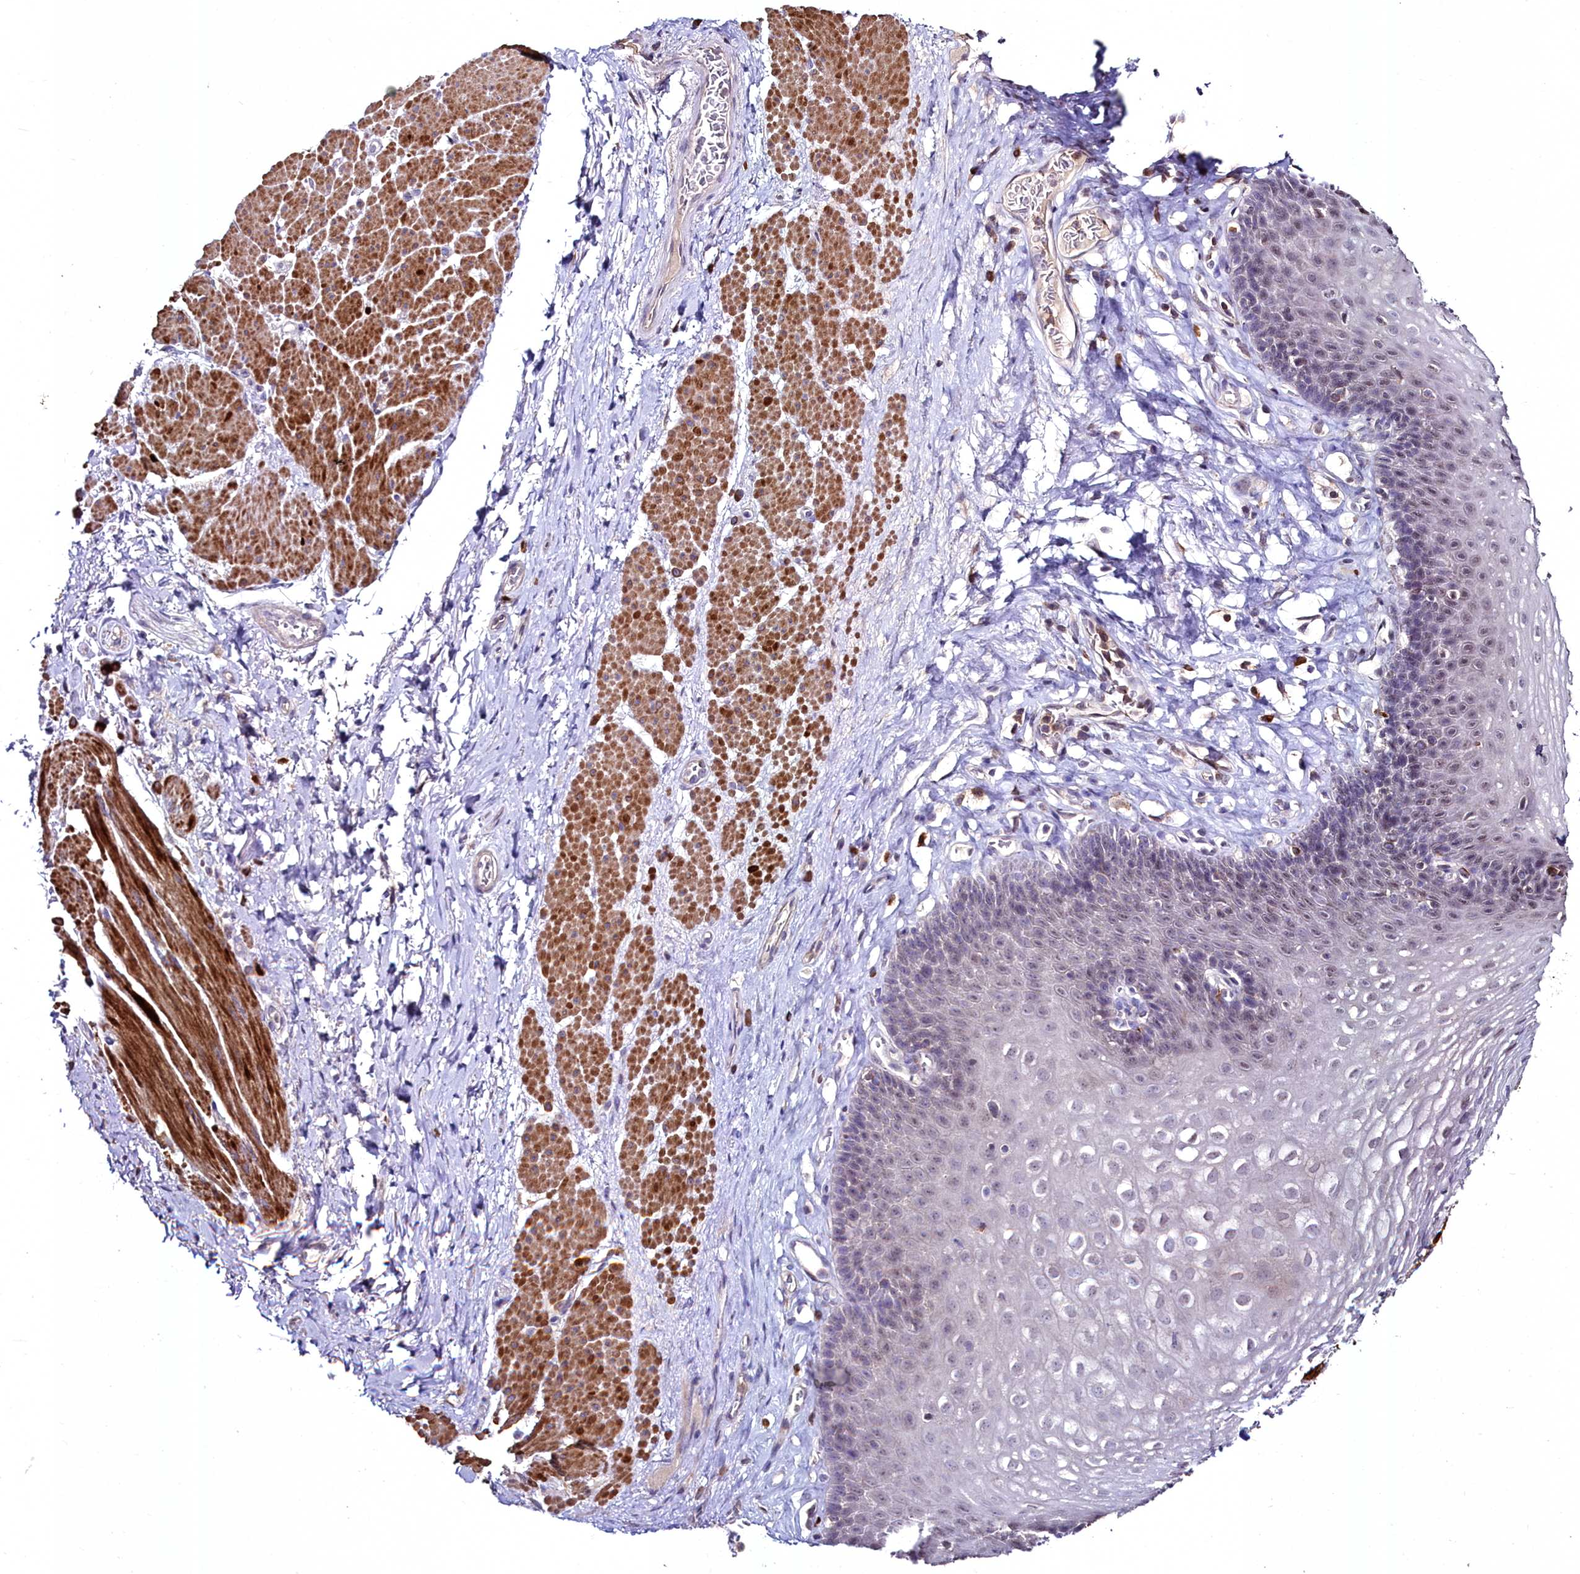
{"staining": {"intensity": "weak", "quantity": "<25%", "location": "nuclear"}, "tissue": "esophagus", "cell_type": "Squamous epithelial cells", "image_type": "normal", "snomed": [{"axis": "morphology", "description": "Normal tissue, NOS"}, {"axis": "topography", "description": "Esophagus"}], "caption": "Squamous epithelial cells are negative for protein expression in normal human esophagus. Brightfield microscopy of IHC stained with DAB (brown) and hematoxylin (blue), captured at high magnification.", "gene": "AMBRA1", "patient": {"sex": "female", "age": 66}}